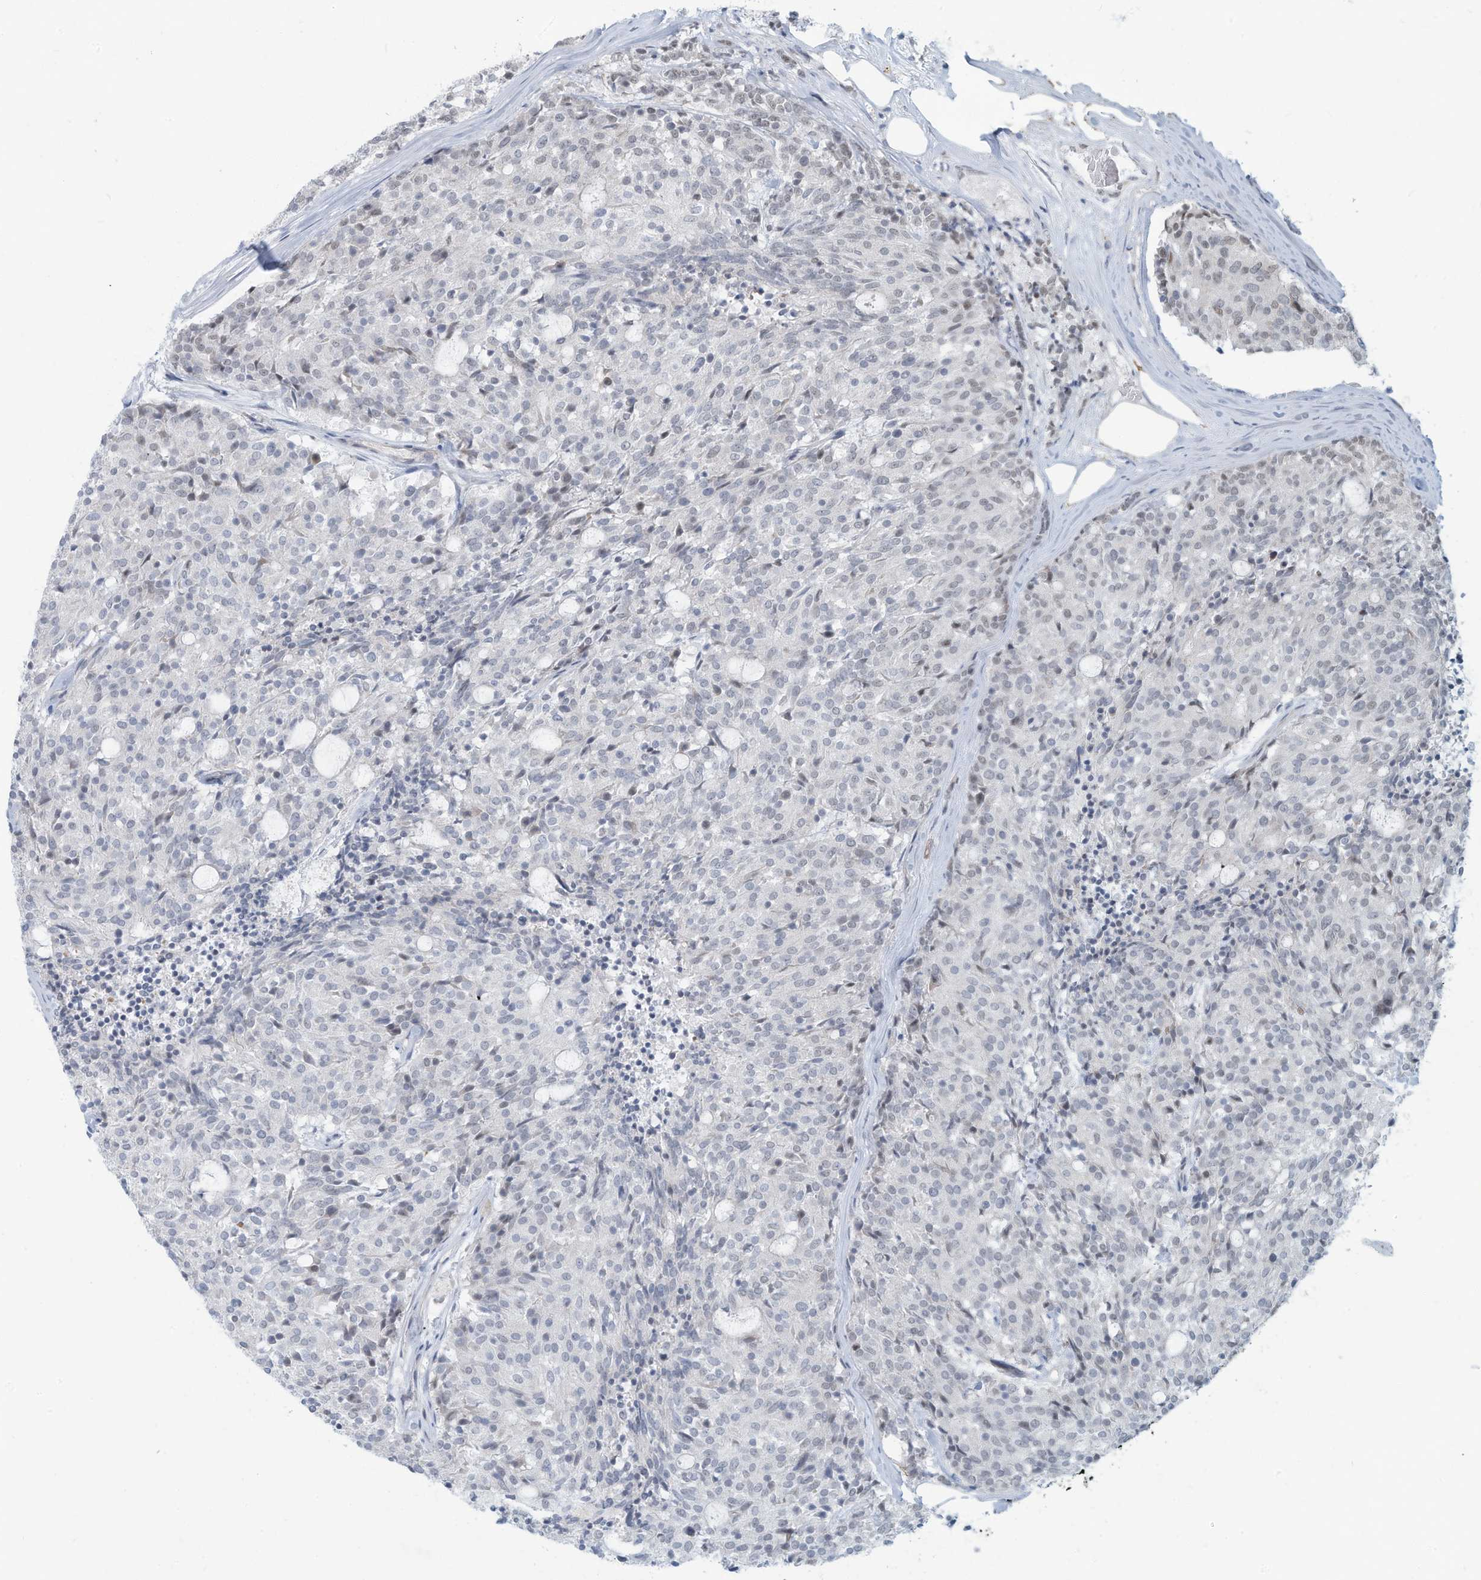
{"staining": {"intensity": "negative", "quantity": "none", "location": "none"}, "tissue": "carcinoid", "cell_type": "Tumor cells", "image_type": "cancer", "snomed": [{"axis": "morphology", "description": "Carcinoid, malignant, NOS"}, {"axis": "topography", "description": "Pancreas"}], "caption": "Histopathology image shows no protein positivity in tumor cells of carcinoid (malignant) tissue. Nuclei are stained in blue.", "gene": "SARNP", "patient": {"sex": "female", "age": 54}}